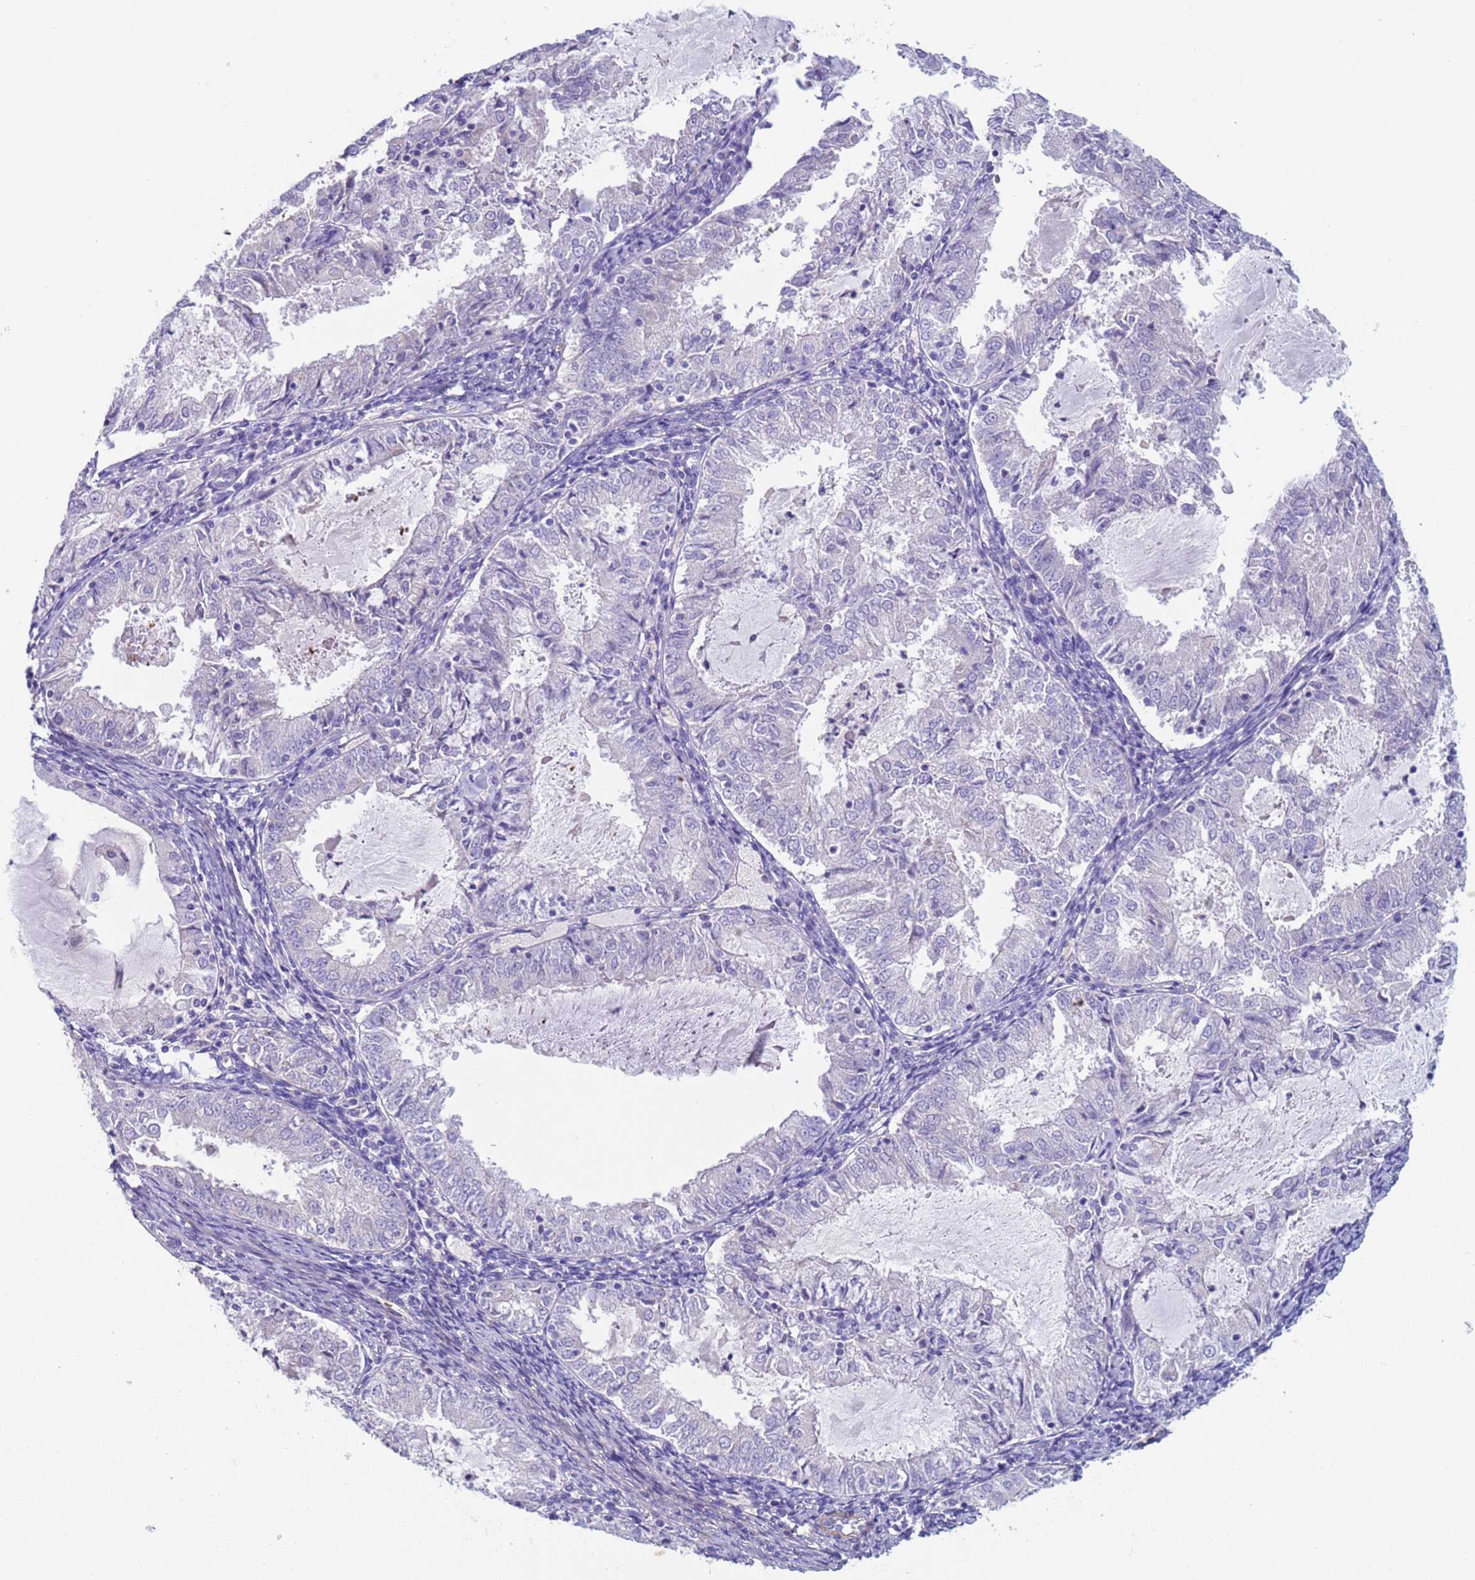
{"staining": {"intensity": "negative", "quantity": "none", "location": "none"}, "tissue": "endometrial cancer", "cell_type": "Tumor cells", "image_type": "cancer", "snomed": [{"axis": "morphology", "description": "Adenocarcinoma, NOS"}, {"axis": "topography", "description": "Endometrium"}], "caption": "Immunohistochemistry histopathology image of human adenocarcinoma (endometrial) stained for a protein (brown), which demonstrates no expression in tumor cells. The staining is performed using DAB brown chromogen with nuclei counter-stained in using hematoxylin.", "gene": "KBTBD3", "patient": {"sex": "female", "age": 57}}